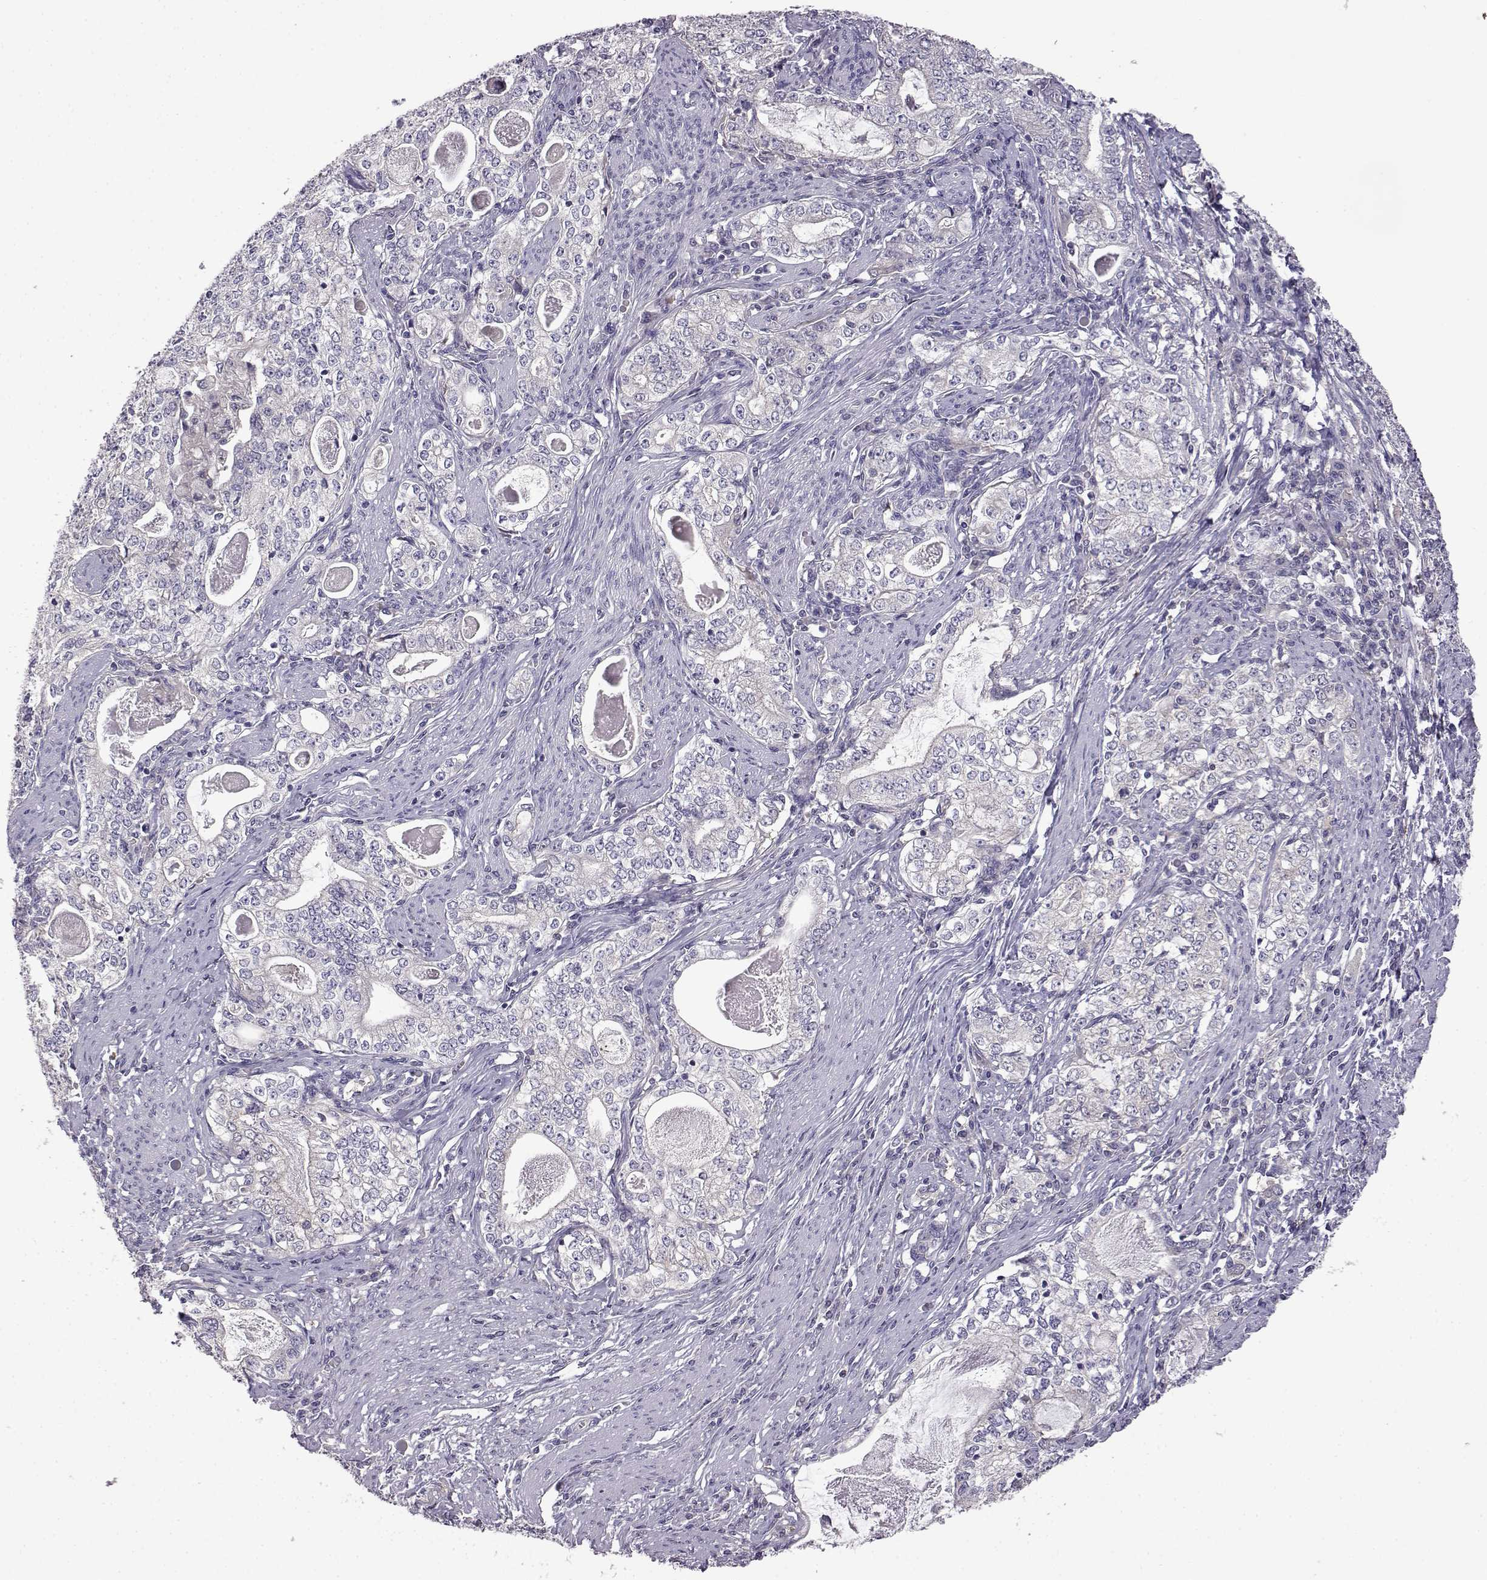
{"staining": {"intensity": "negative", "quantity": "none", "location": "none"}, "tissue": "stomach cancer", "cell_type": "Tumor cells", "image_type": "cancer", "snomed": [{"axis": "morphology", "description": "Adenocarcinoma, NOS"}, {"axis": "topography", "description": "Stomach, lower"}], "caption": "Immunohistochemistry (IHC) photomicrograph of human stomach adenocarcinoma stained for a protein (brown), which reveals no positivity in tumor cells.", "gene": "VGF", "patient": {"sex": "female", "age": 72}}